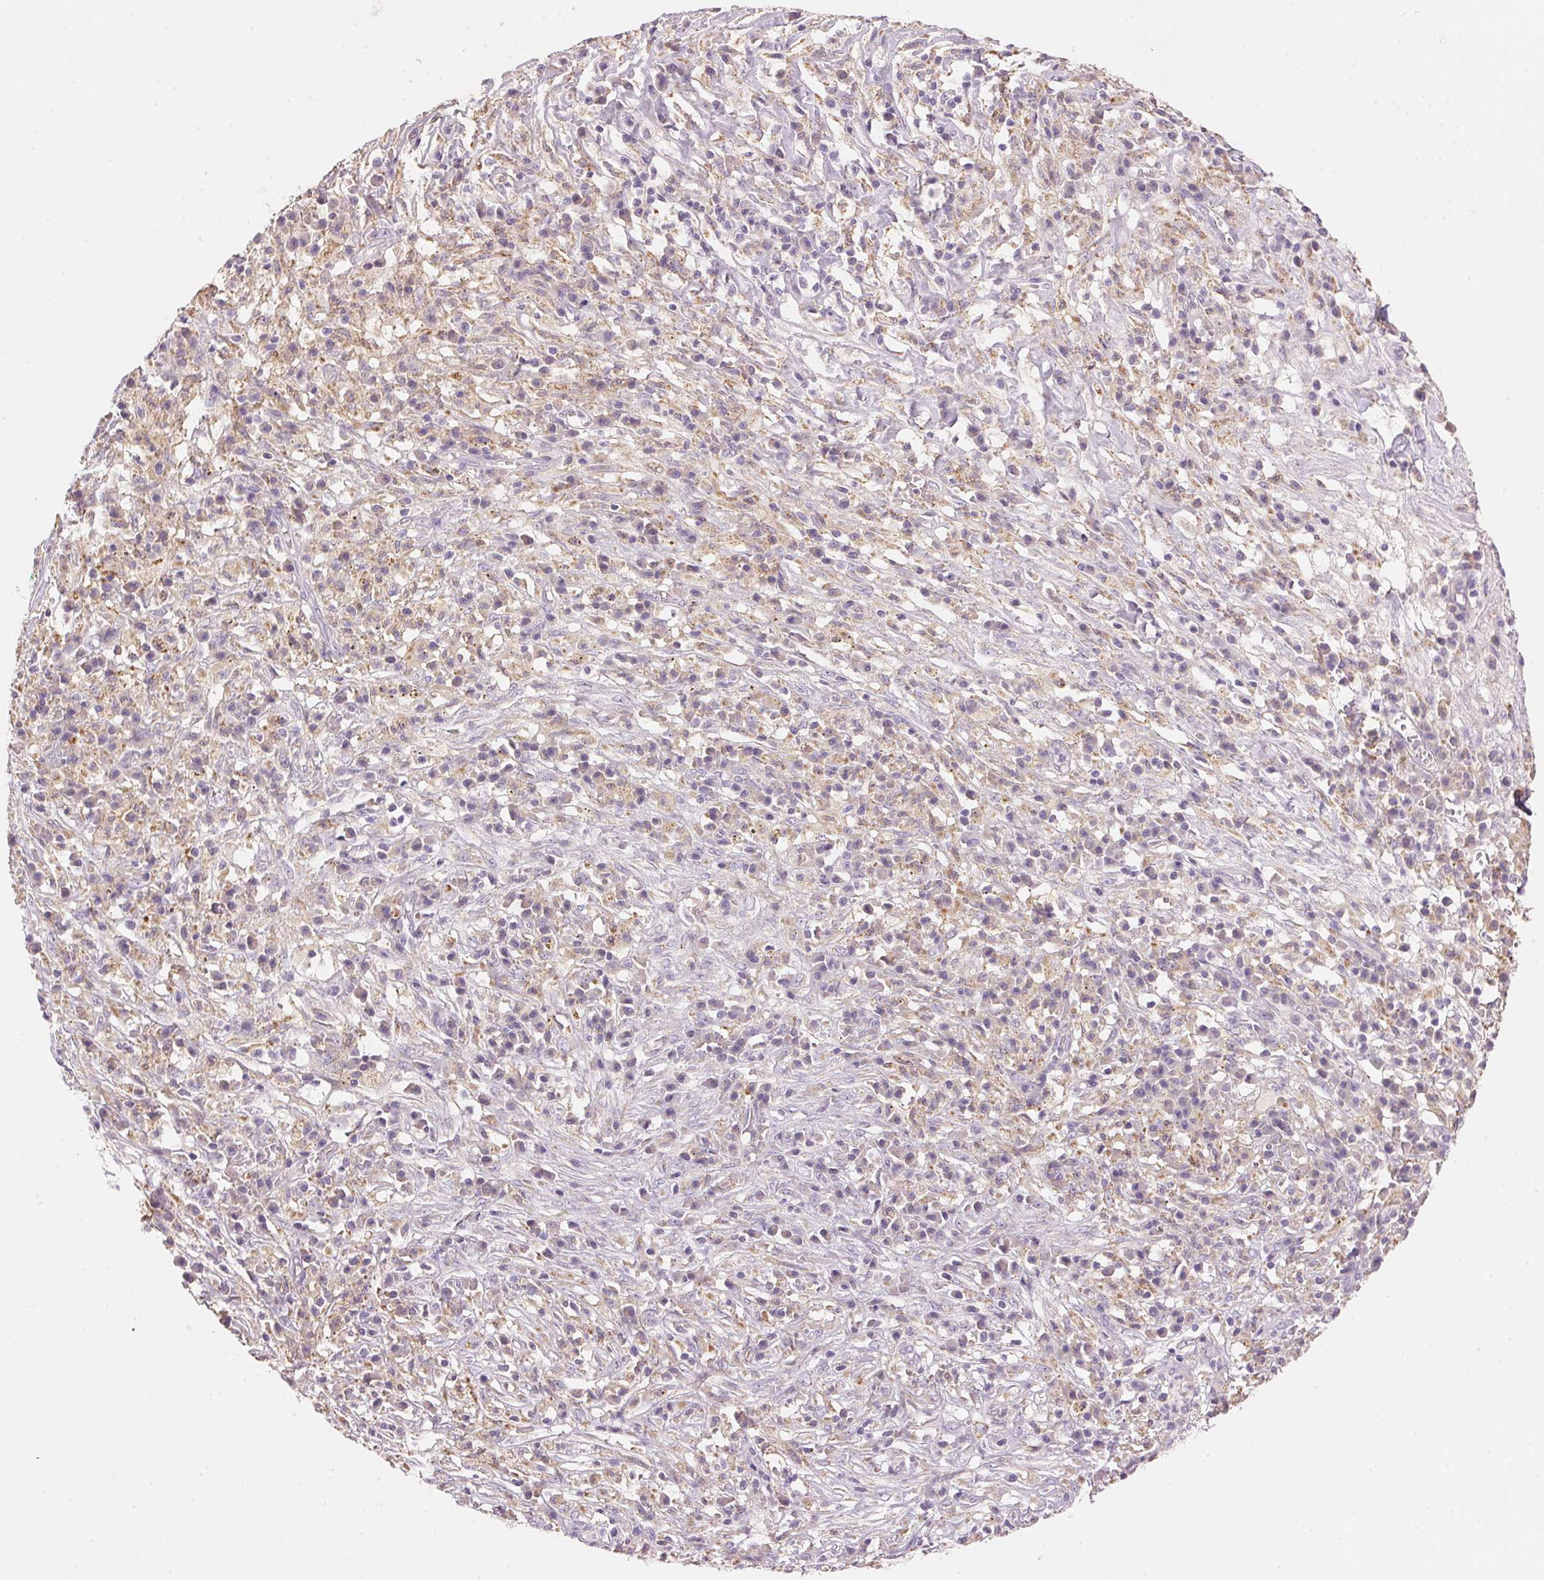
{"staining": {"intensity": "weak", "quantity": "<25%", "location": "cytoplasmic/membranous"}, "tissue": "melanoma", "cell_type": "Tumor cells", "image_type": "cancer", "snomed": [{"axis": "morphology", "description": "Malignant melanoma, NOS"}, {"axis": "topography", "description": "Skin"}], "caption": "Tumor cells are negative for protein expression in human malignant melanoma. (Stains: DAB IHC with hematoxylin counter stain, Microscopy: brightfield microscopy at high magnification).", "gene": "CYP11B1", "patient": {"sex": "female", "age": 91}}